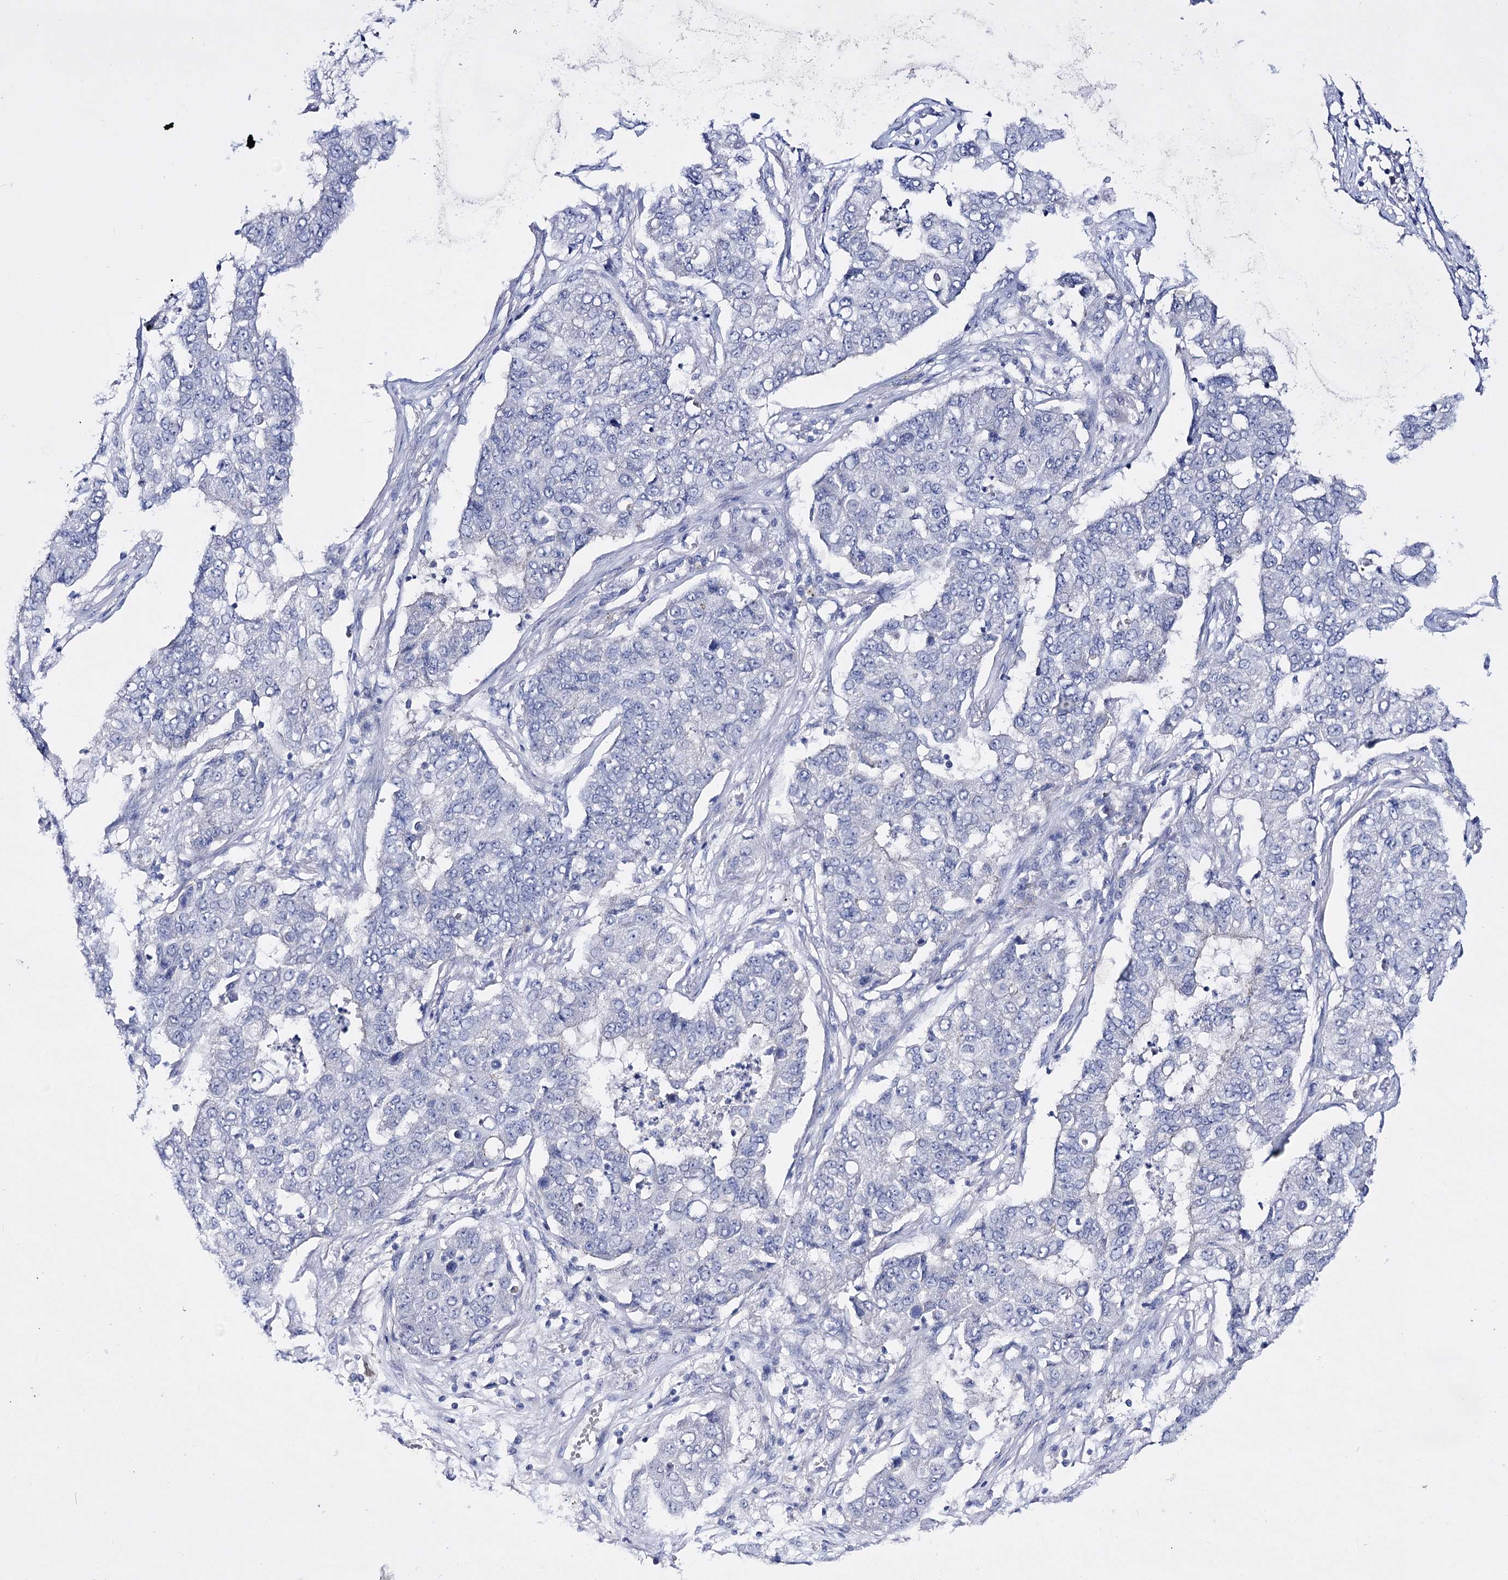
{"staining": {"intensity": "negative", "quantity": "none", "location": "none"}, "tissue": "lung cancer", "cell_type": "Tumor cells", "image_type": "cancer", "snomed": [{"axis": "morphology", "description": "Squamous cell carcinoma, NOS"}, {"axis": "topography", "description": "Lung"}], "caption": "DAB immunohistochemical staining of squamous cell carcinoma (lung) exhibits no significant positivity in tumor cells.", "gene": "LRRC34", "patient": {"sex": "male", "age": 74}}